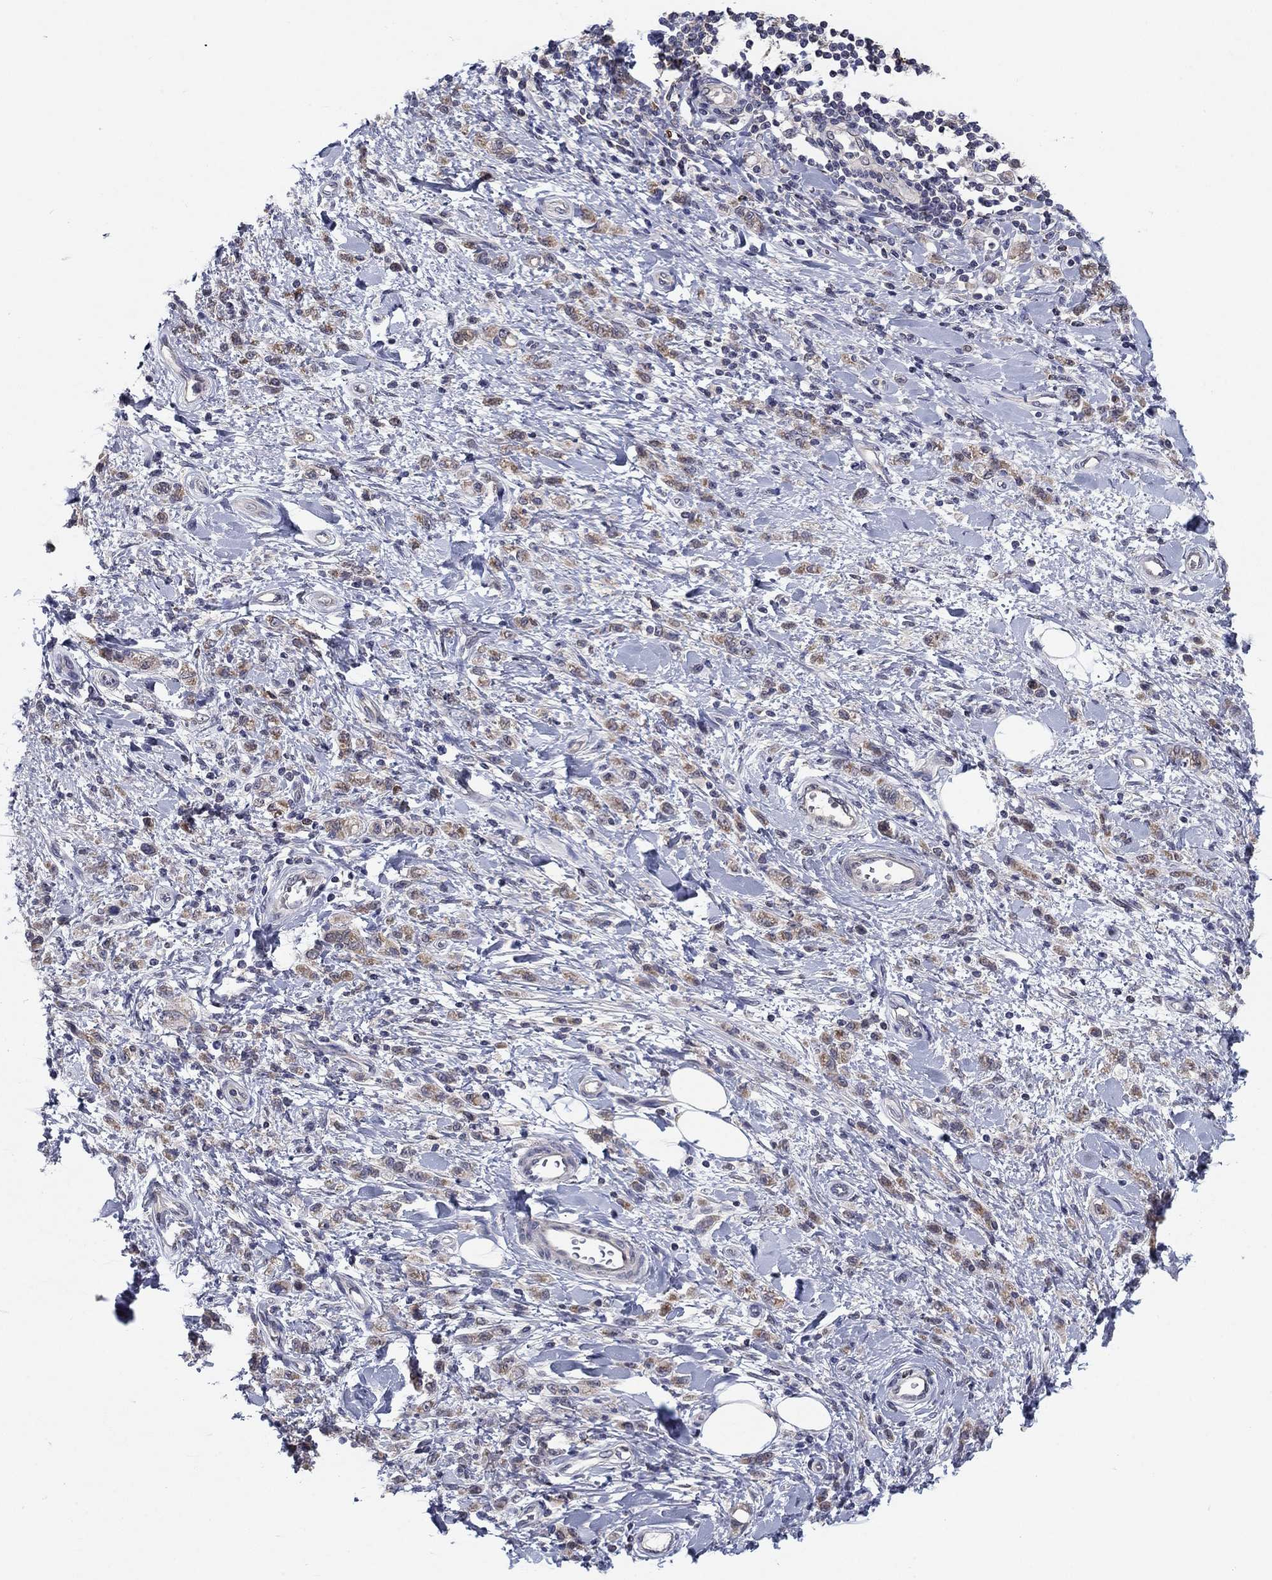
{"staining": {"intensity": "moderate", "quantity": "25%-75%", "location": "cytoplasmic/membranous"}, "tissue": "stomach cancer", "cell_type": "Tumor cells", "image_type": "cancer", "snomed": [{"axis": "morphology", "description": "Adenocarcinoma, NOS"}, {"axis": "topography", "description": "Stomach"}], "caption": "Immunohistochemical staining of stomach cancer (adenocarcinoma) demonstrates moderate cytoplasmic/membranous protein positivity in about 25%-75% of tumor cells. The protein is stained brown, and the nuclei are stained in blue (DAB (3,3'-diaminobenzidine) IHC with brightfield microscopy, high magnification).", "gene": "GRHPR", "patient": {"sex": "male", "age": 77}}